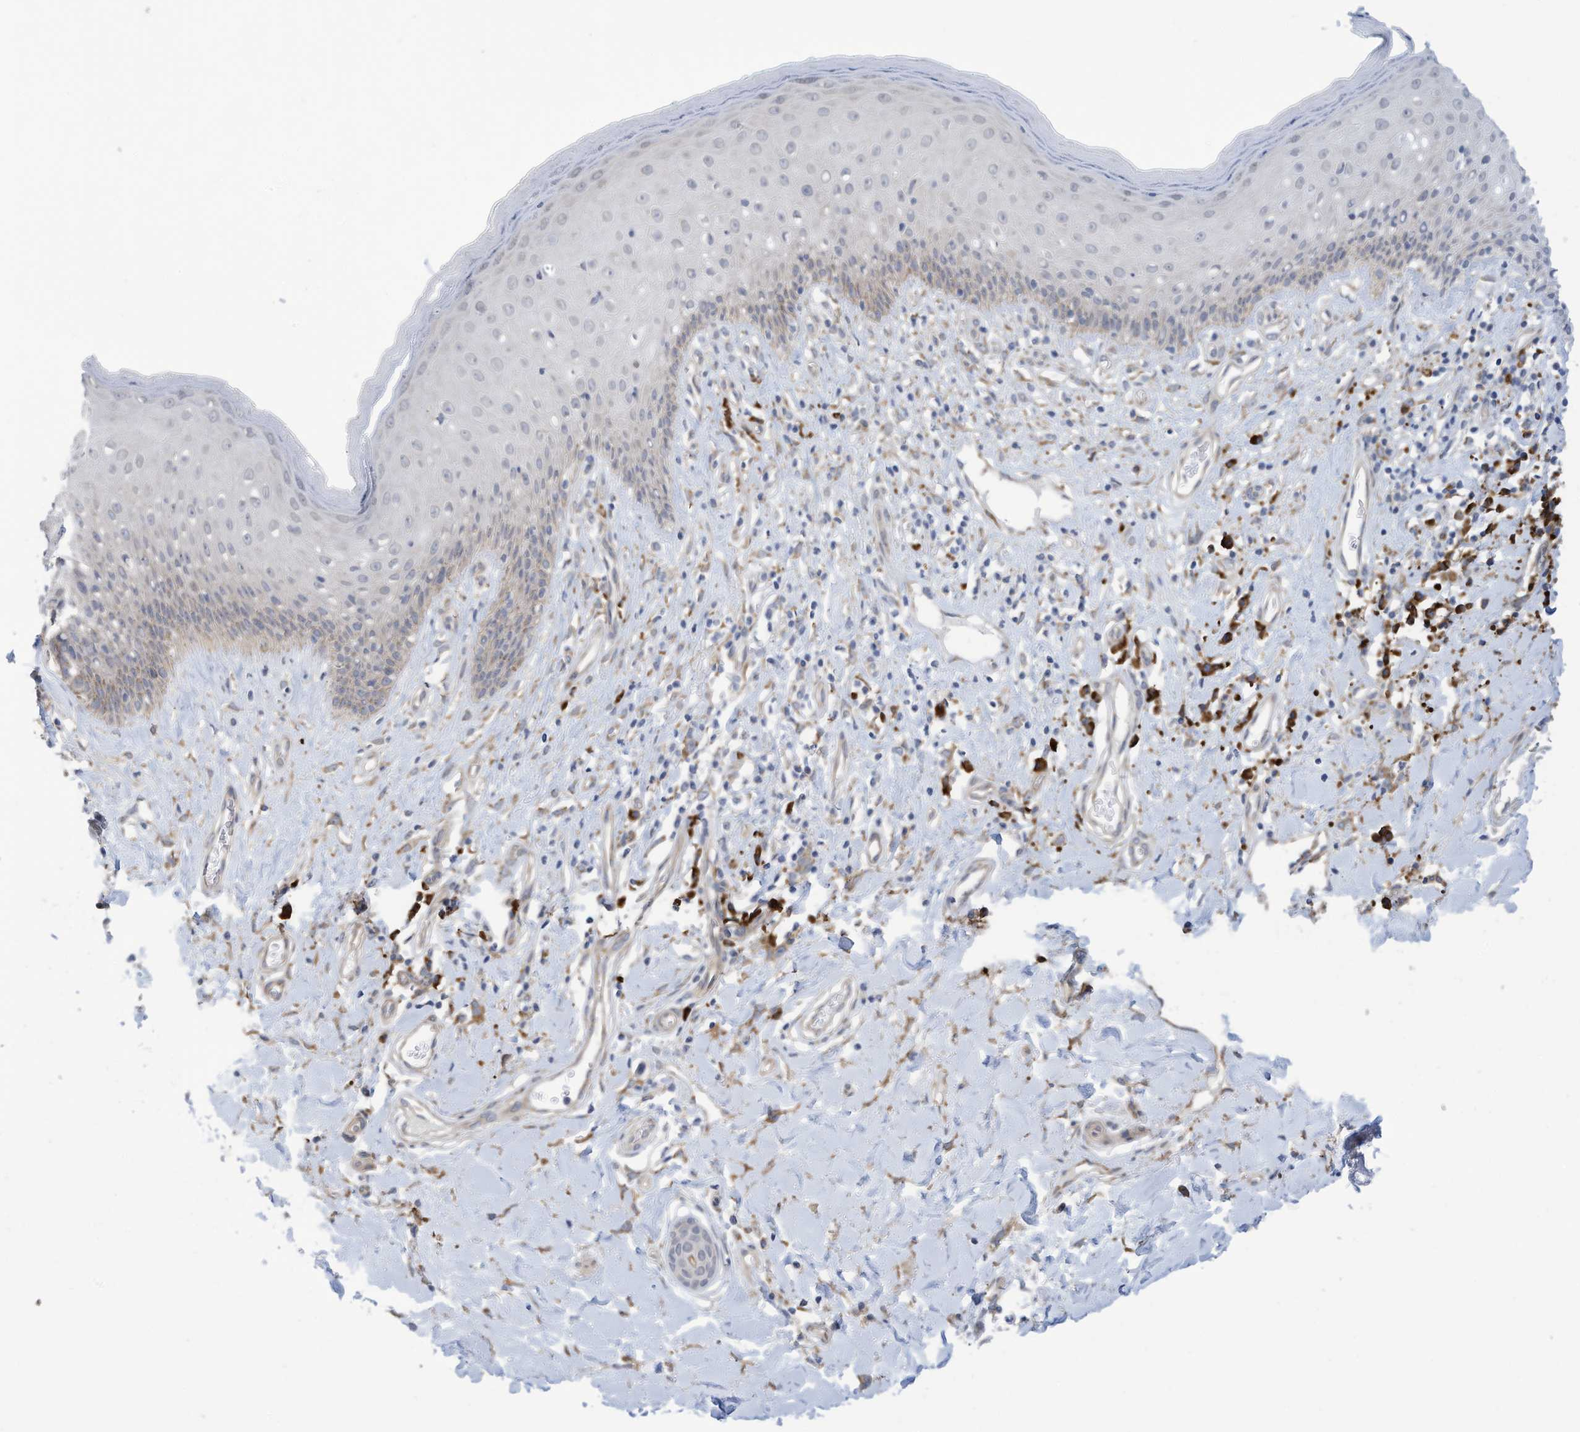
{"staining": {"intensity": "weak", "quantity": "<25%", "location": "cytoplasmic/membranous"}, "tissue": "skin", "cell_type": "Epidermal cells", "image_type": "normal", "snomed": [{"axis": "morphology", "description": "Normal tissue, NOS"}, {"axis": "morphology", "description": "Squamous cell carcinoma, NOS"}, {"axis": "topography", "description": "Vulva"}], "caption": "A high-resolution micrograph shows immunohistochemistry staining of benign skin, which shows no significant expression in epidermal cells.", "gene": "ZNF292", "patient": {"sex": "female", "age": 85}}